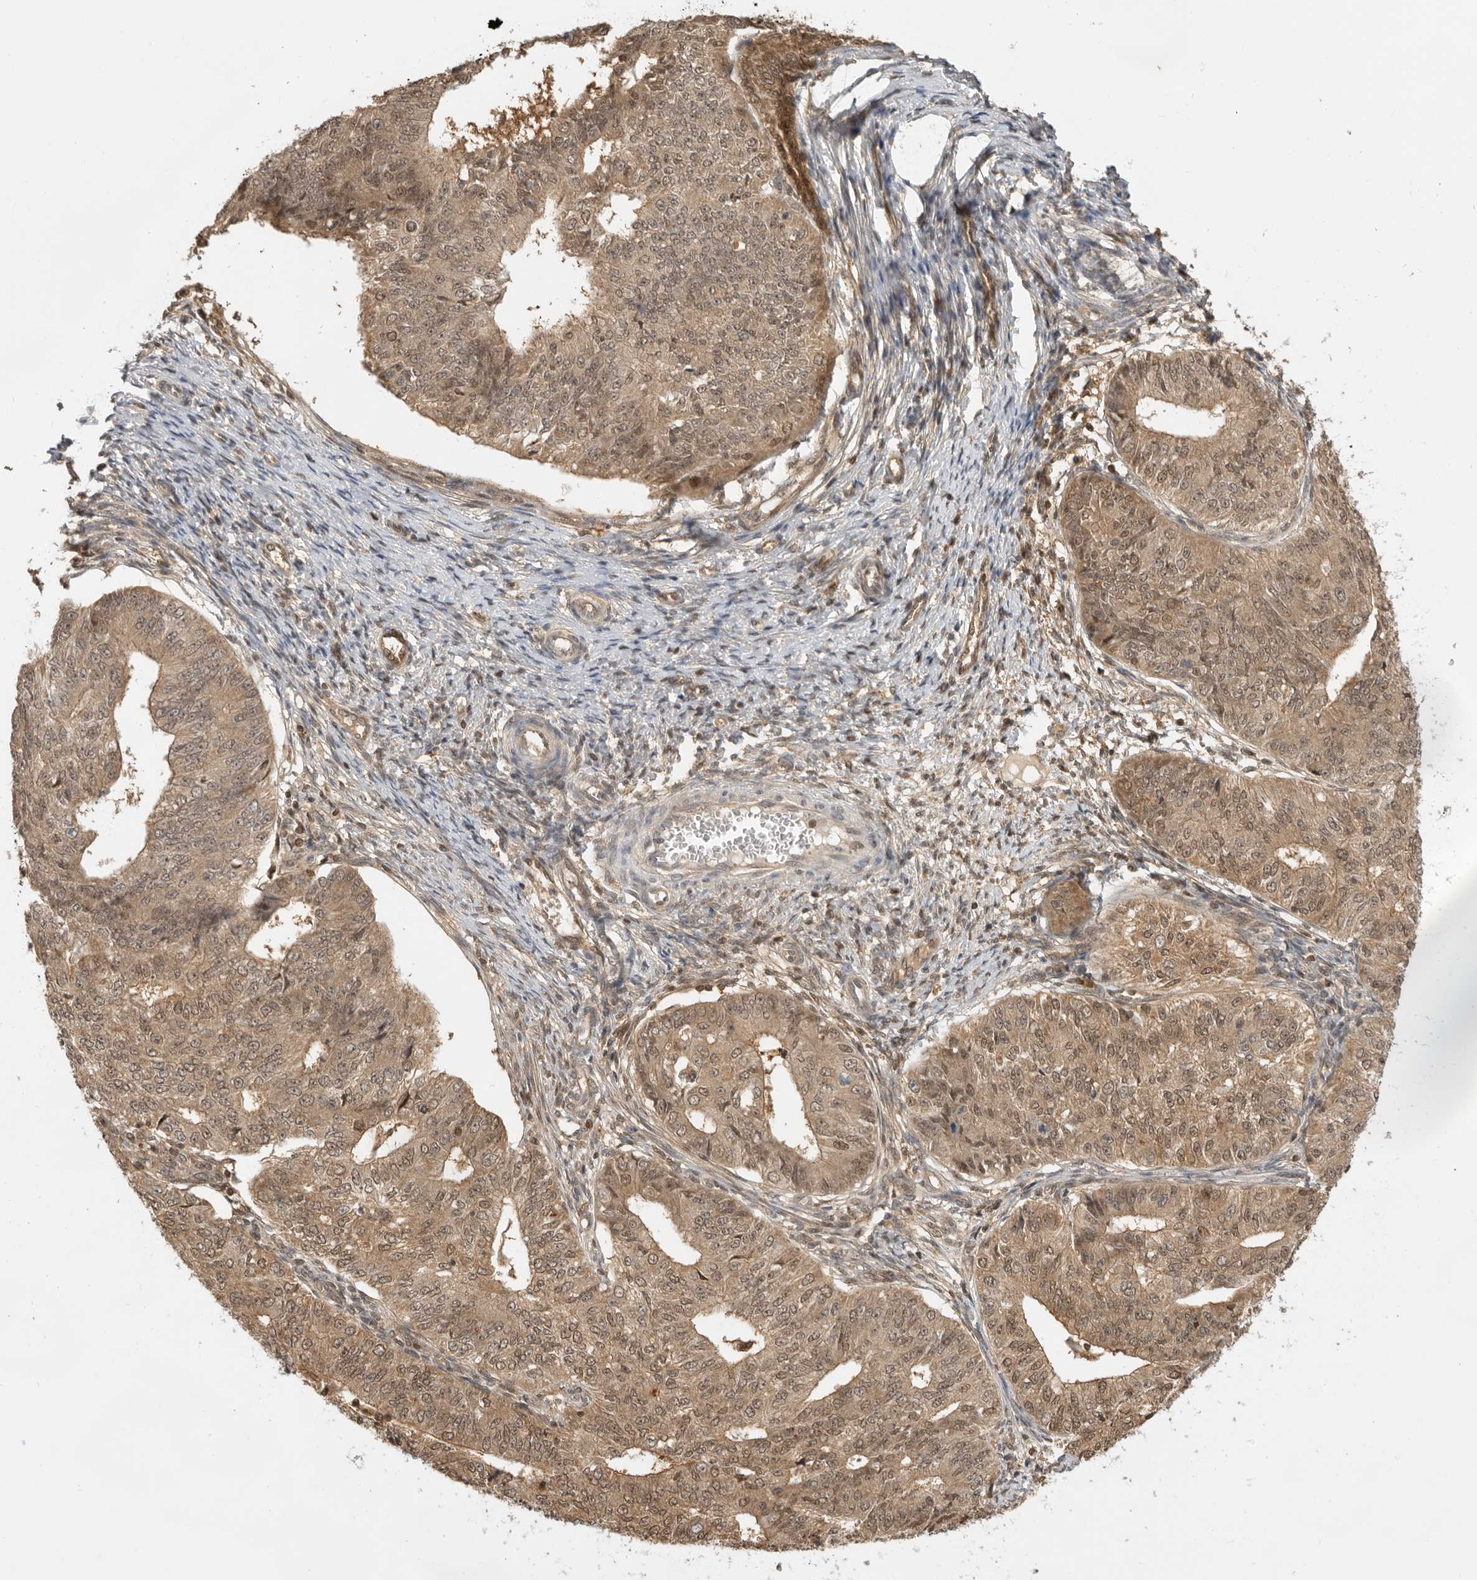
{"staining": {"intensity": "moderate", "quantity": ">75%", "location": "cytoplasmic/membranous,nuclear"}, "tissue": "endometrial cancer", "cell_type": "Tumor cells", "image_type": "cancer", "snomed": [{"axis": "morphology", "description": "Adenocarcinoma, NOS"}, {"axis": "topography", "description": "Endometrium"}], "caption": "Moderate cytoplasmic/membranous and nuclear staining for a protein is seen in about >75% of tumor cells of endometrial cancer using IHC.", "gene": "ADPRS", "patient": {"sex": "female", "age": 32}}